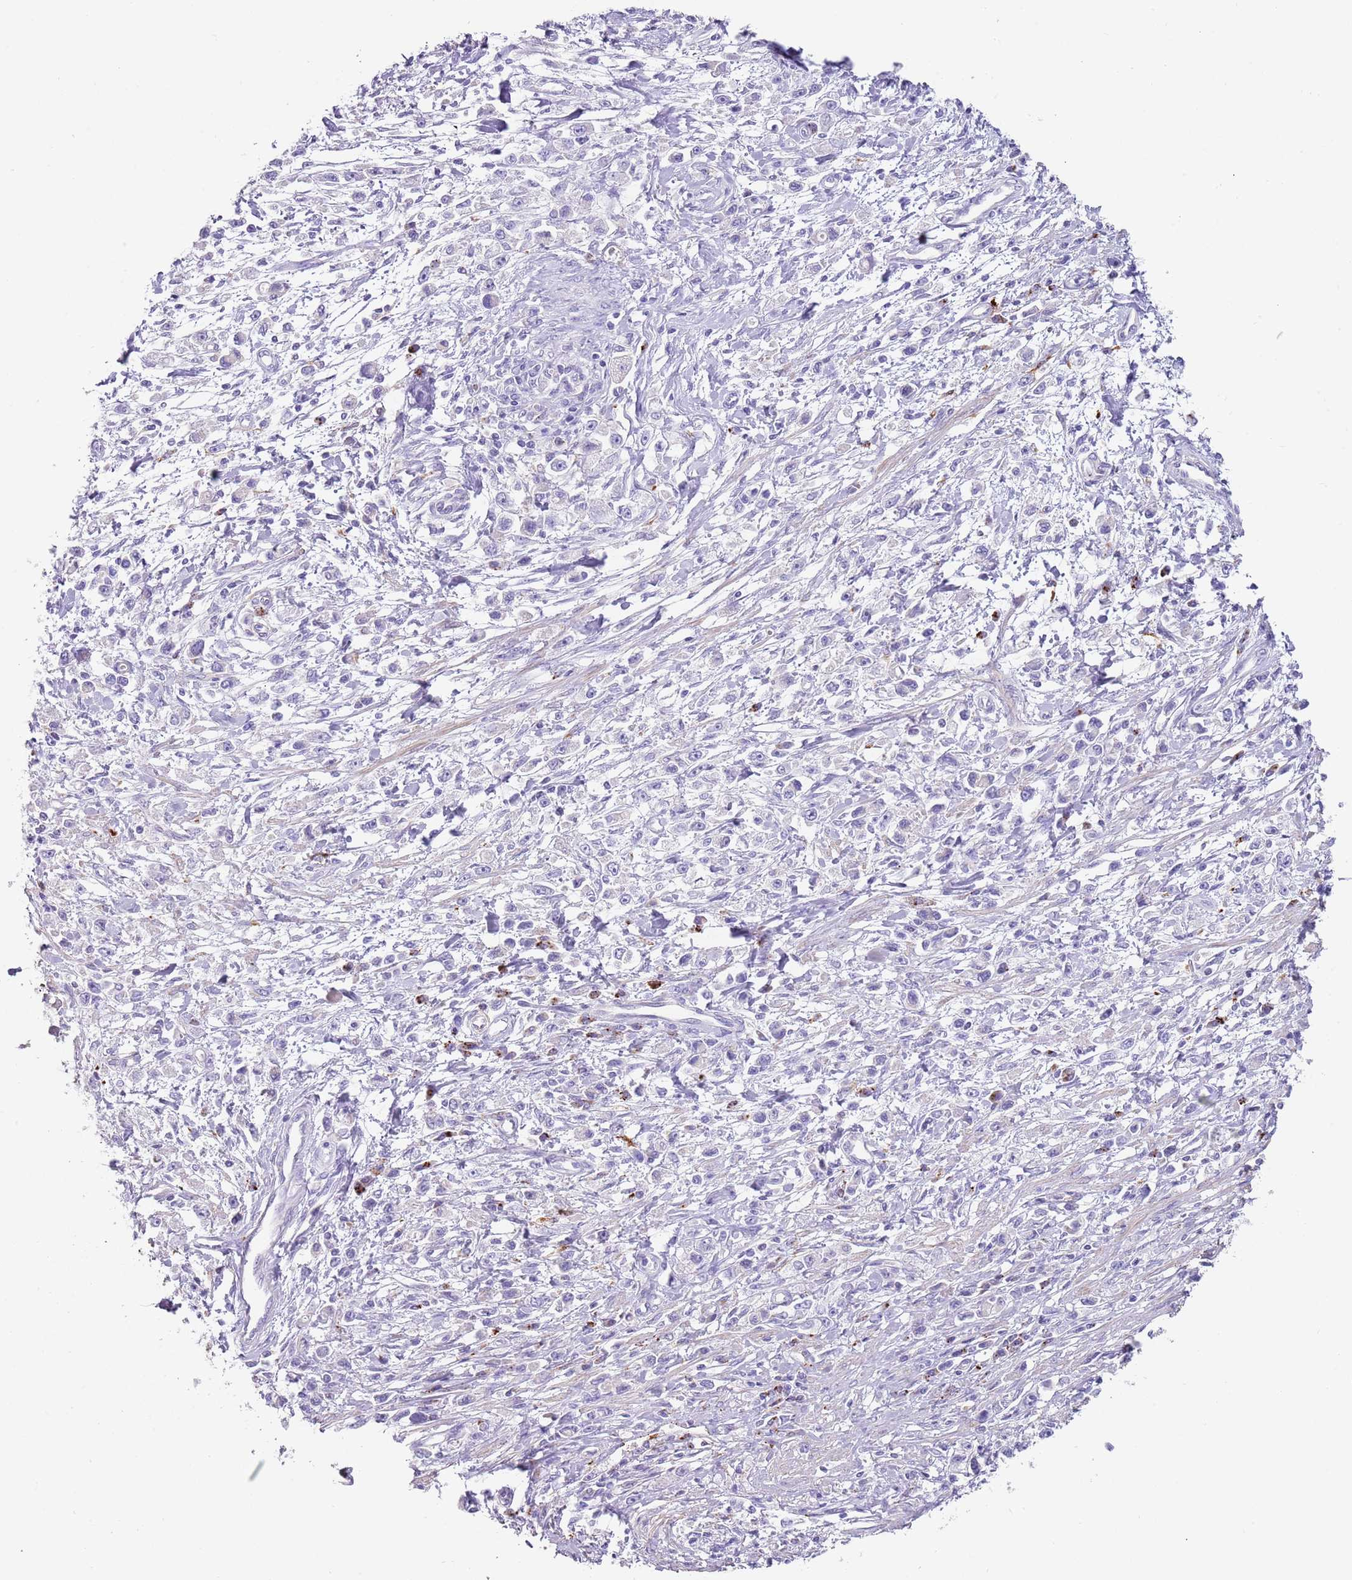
{"staining": {"intensity": "negative", "quantity": "none", "location": "none"}, "tissue": "stomach cancer", "cell_type": "Tumor cells", "image_type": "cancer", "snomed": [{"axis": "morphology", "description": "Adenocarcinoma, NOS"}, {"axis": "topography", "description": "Stomach"}], "caption": "DAB immunohistochemical staining of human stomach cancer exhibits no significant positivity in tumor cells.", "gene": "LRRN3", "patient": {"sex": "female", "age": 59}}